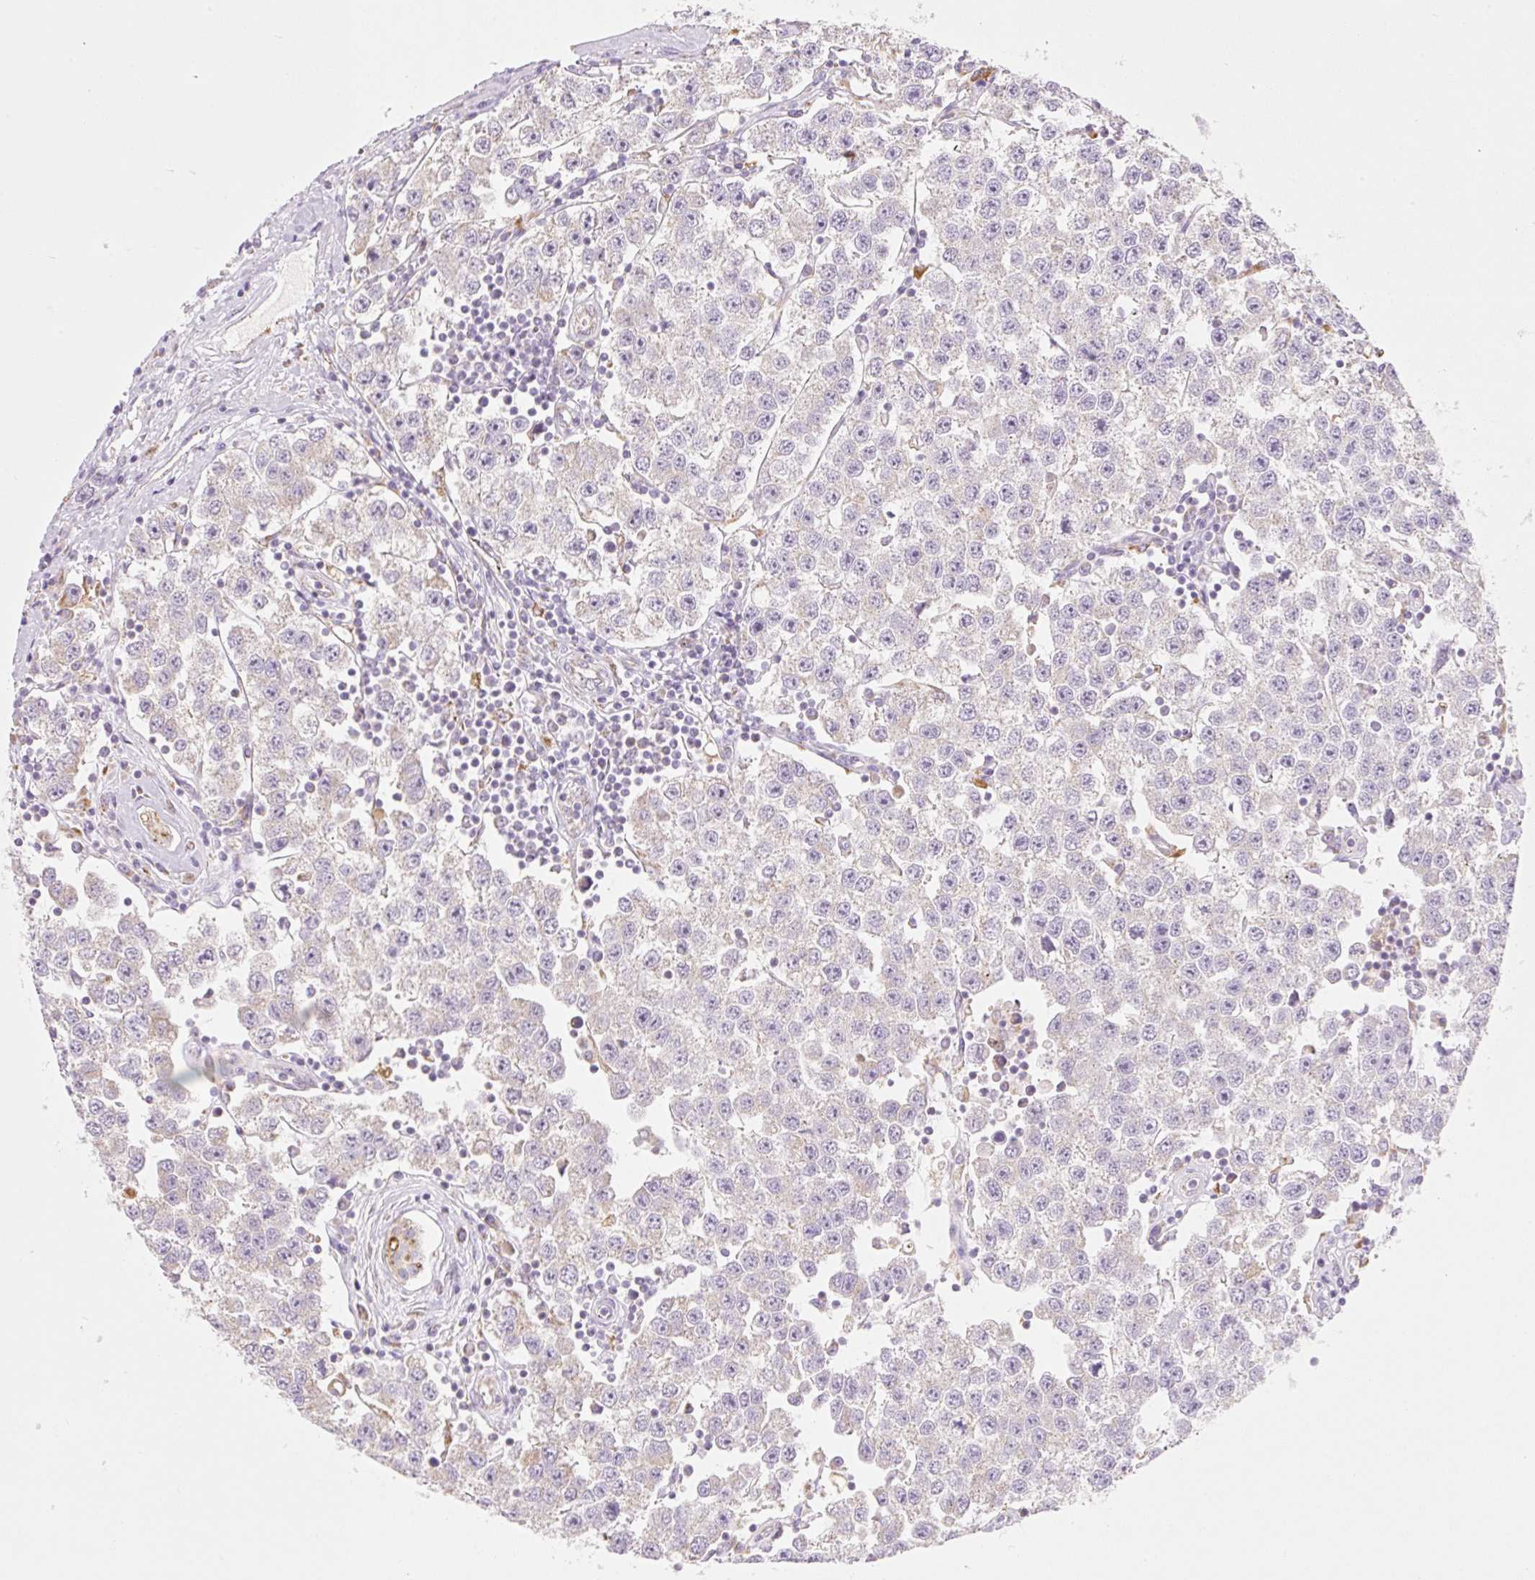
{"staining": {"intensity": "negative", "quantity": "none", "location": "none"}, "tissue": "testis cancer", "cell_type": "Tumor cells", "image_type": "cancer", "snomed": [{"axis": "morphology", "description": "Seminoma, NOS"}, {"axis": "topography", "description": "Testis"}], "caption": "Immunohistochemistry (IHC) of human testis cancer (seminoma) exhibits no staining in tumor cells.", "gene": "CLEC3A", "patient": {"sex": "male", "age": 34}}